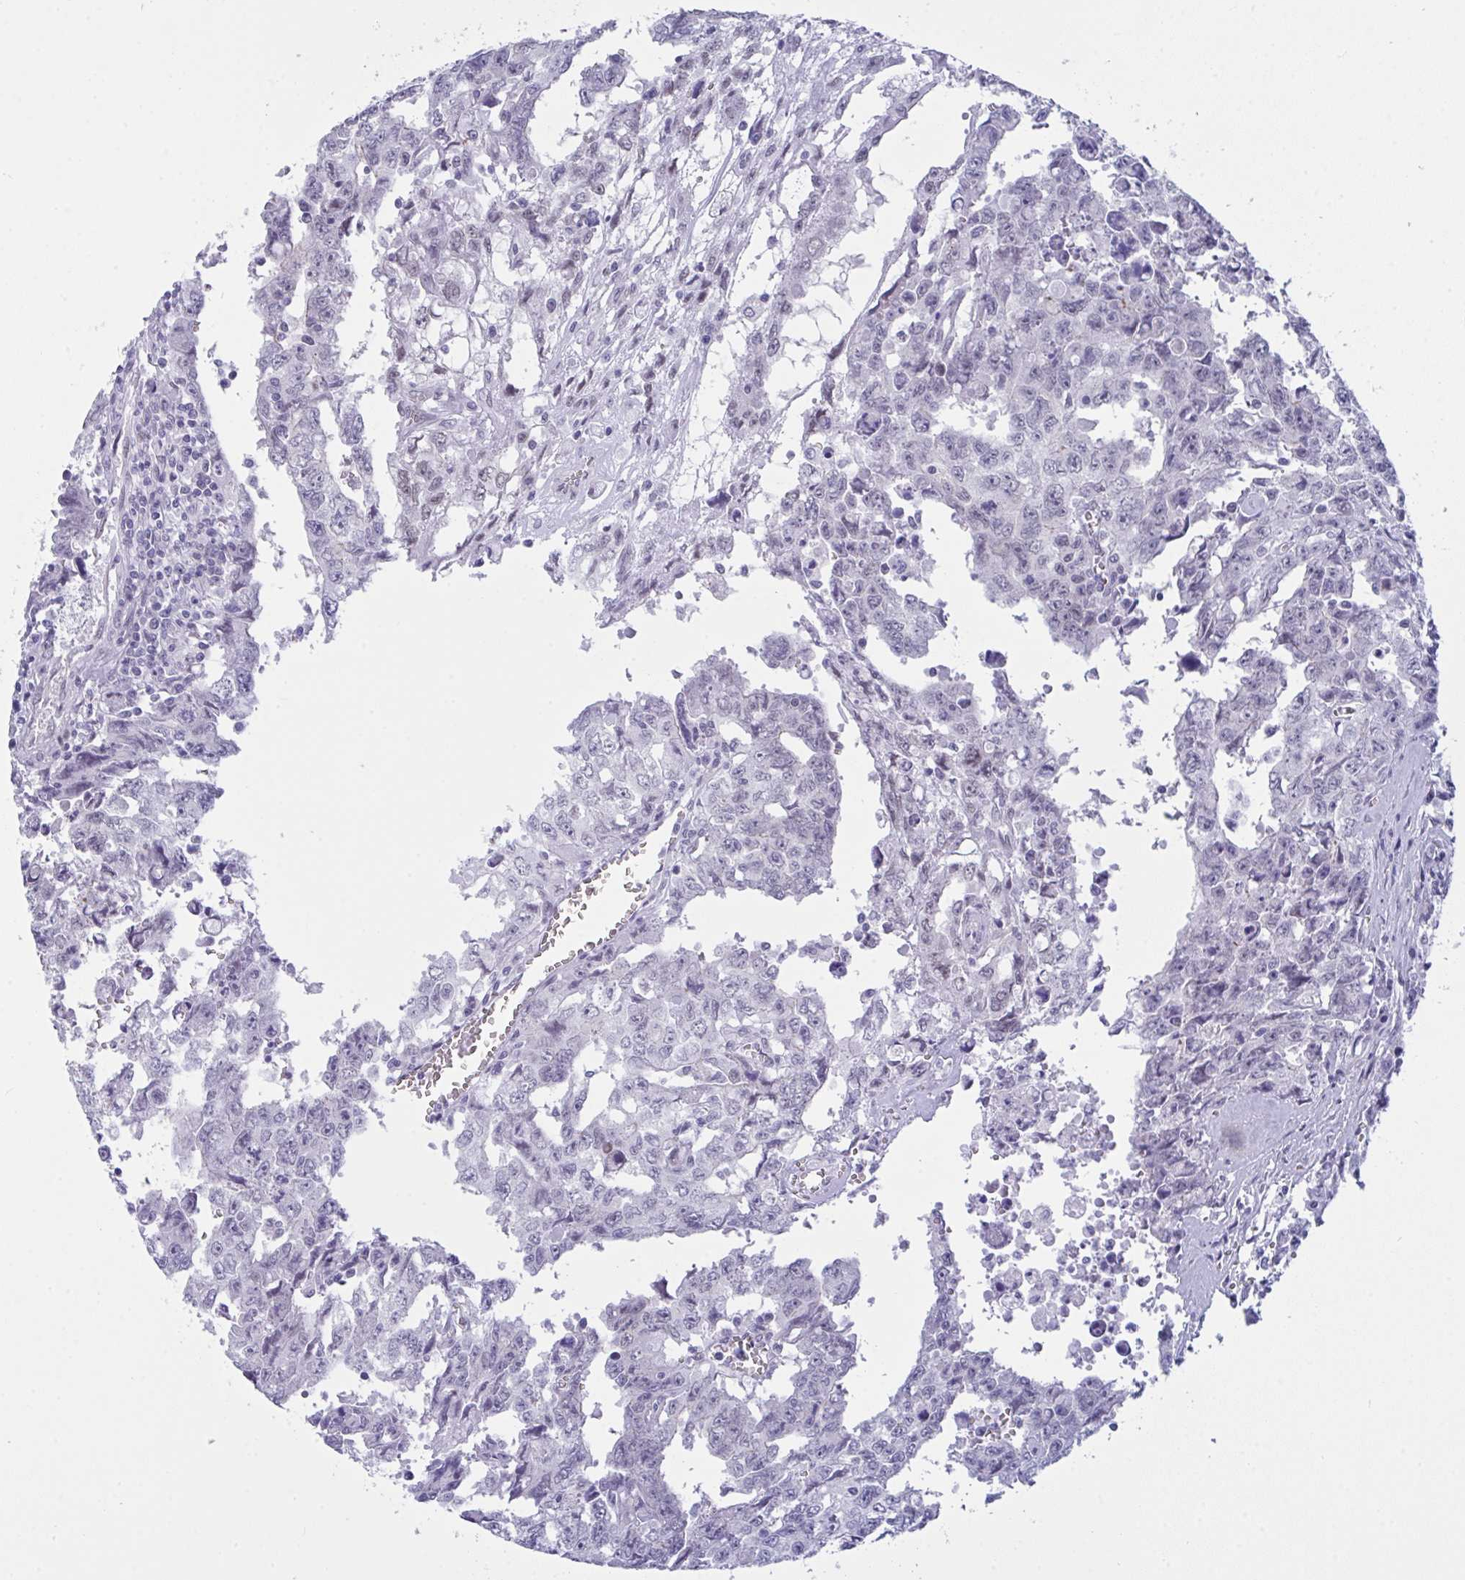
{"staining": {"intensity": "negative", "quantity": "none", "location": "none"}, "tissue": "testis cancer", "cell_type": "Tumor cells", "image_type": "cancer", "snomed": [{"axis": "morphology", "description": "Carcinoma, Embryonal, NOS"}, {"axis": "topography", "description": "Testis"}], "caption": "This is a image of immunohistochemistry (IHC) staining of embryonal carcinoma (testis), which shows no positivity in tumor cells.", "gene": "FBXL22", "patient": {"sex": "male", "age": 24}}